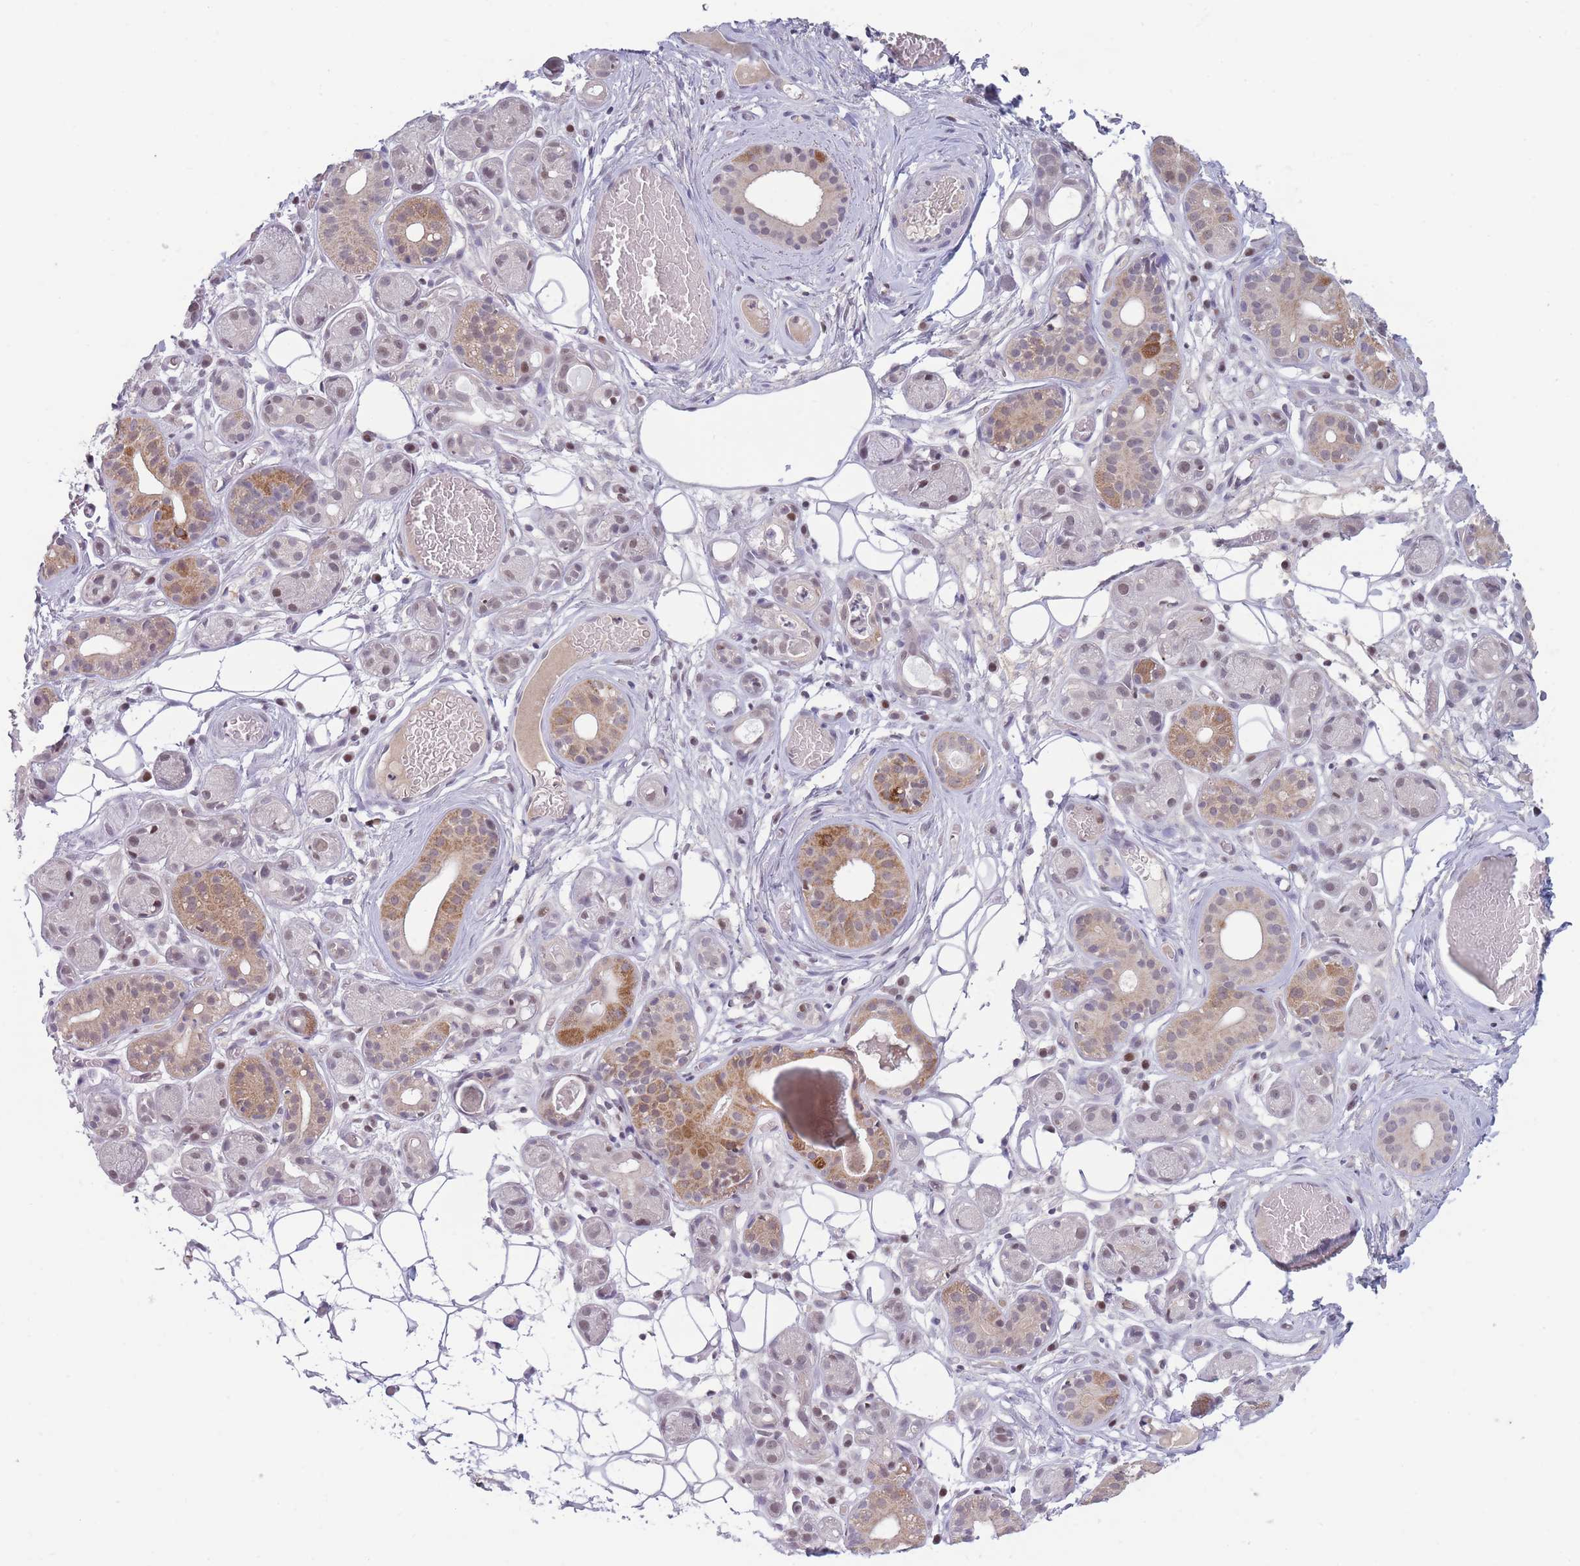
{"staining": {"intensity": "moderate", "quantity": "<25%", "location": "cytoplasmic/membranous,nuclear"}, "tissue": "salivary gland", "cell_type": "Glandular cells", "image_type": "normal", "snomed": [{"axis": "morphology", "description": "Normal tissue, NOS"}, {"axis": "topography", "description": "Salivary gland"}], "caption": "A low amount of moderate cytoplasmic/membranous,nuclear staining is appreciated in about <25% of glandular cells in unremarkable salivary gland.", "gene": "ARID3B", "patient": {"sex": "male", "age": 82}}